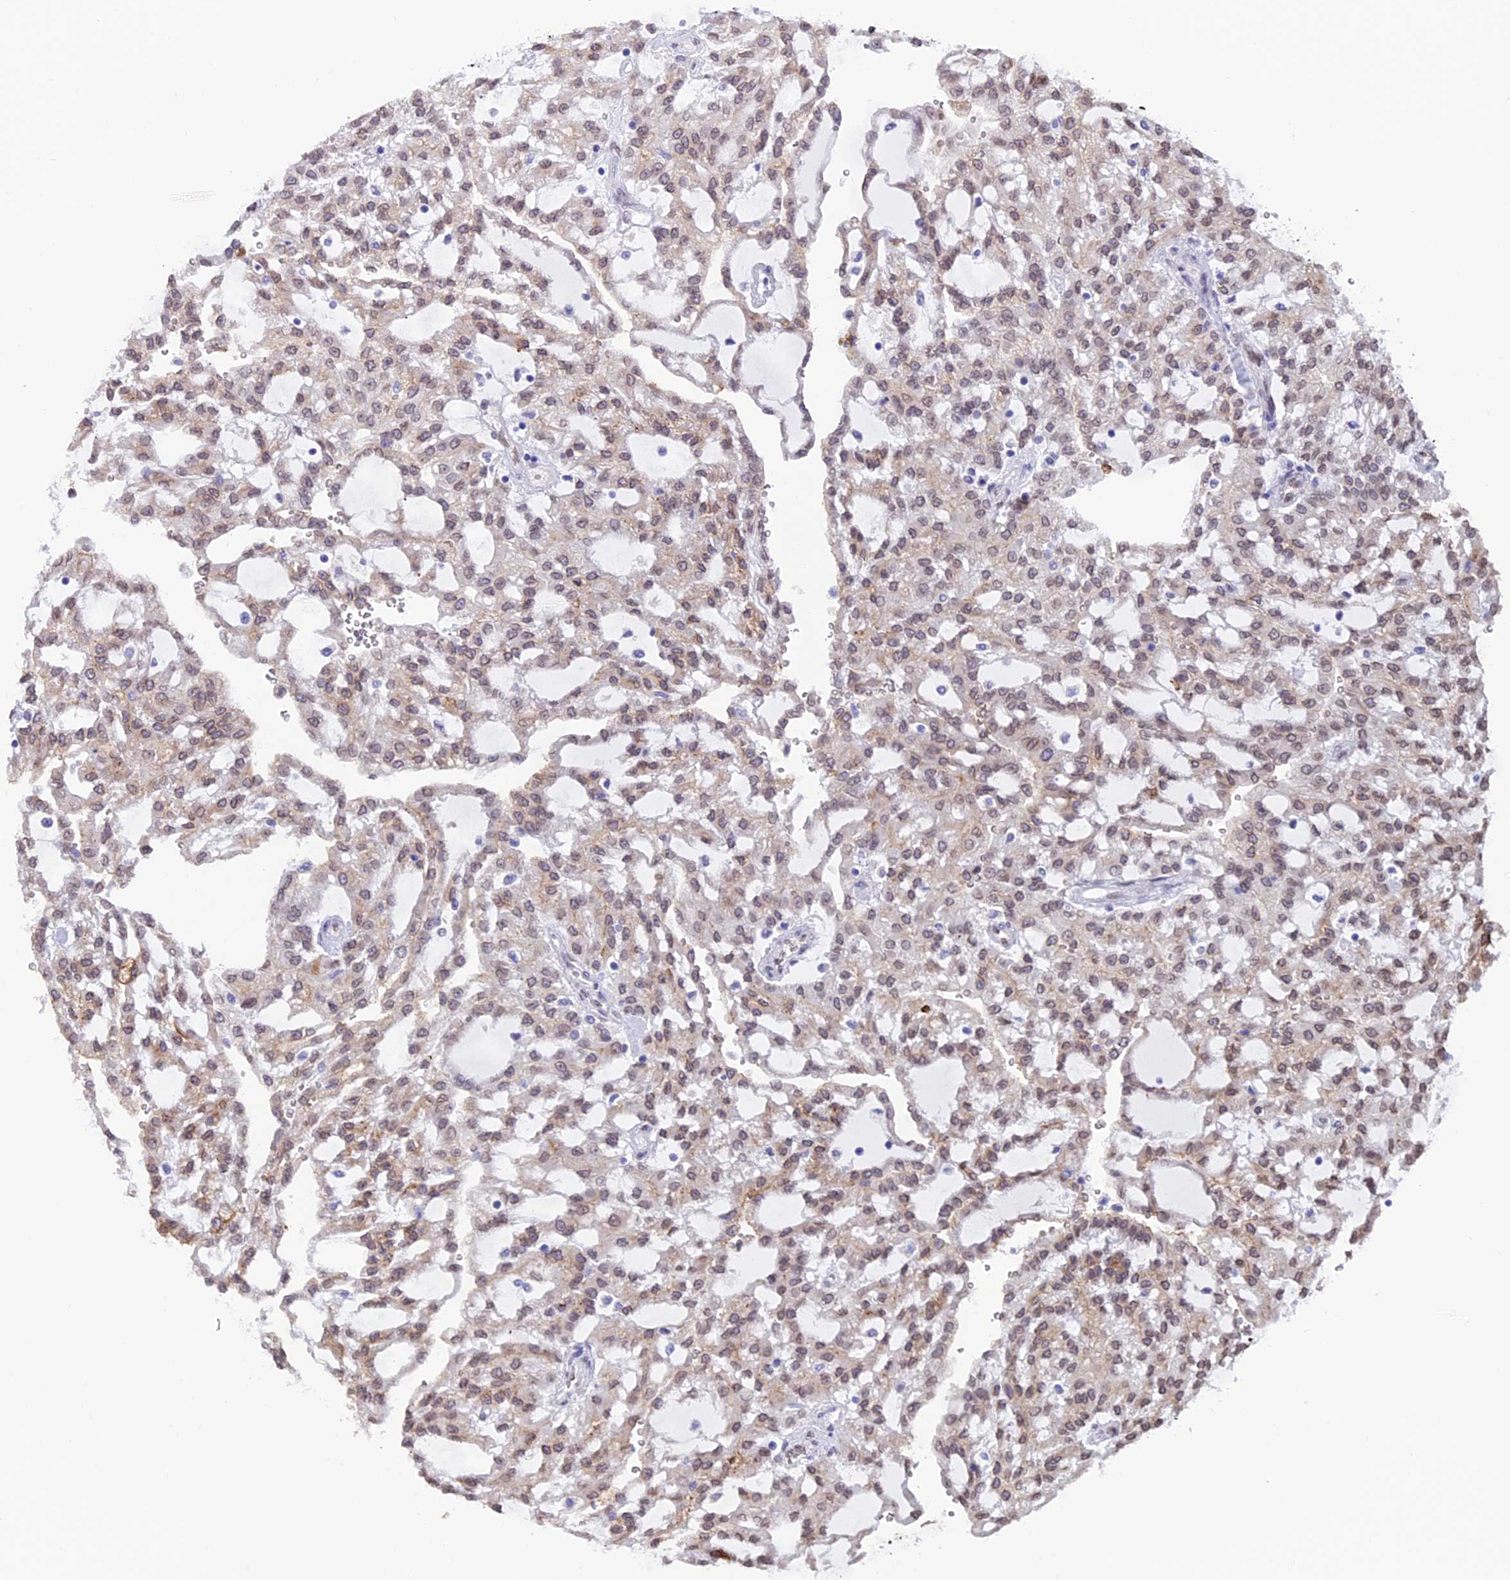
{"staining": {"intensity": "weak", "quantity": ">75%", "location": "nuclear"}, "tissue": "renal cancer", "cell_type": "Tumor cells", "image_type": "cancer", "snomed": [{"axis": "morphology", "description": "Adenocarcinoma, NOS"}, {"axis": "topography", "description": "Kidney"}], "caption": "This photomicrograph shows IHC staining of human renal adenocarcinoma, with low weak nuclear positivity in approximately >75% of tumor cells.", "gene": "TMPRSS7", "patient": {"sex": "male", "age": 63}}